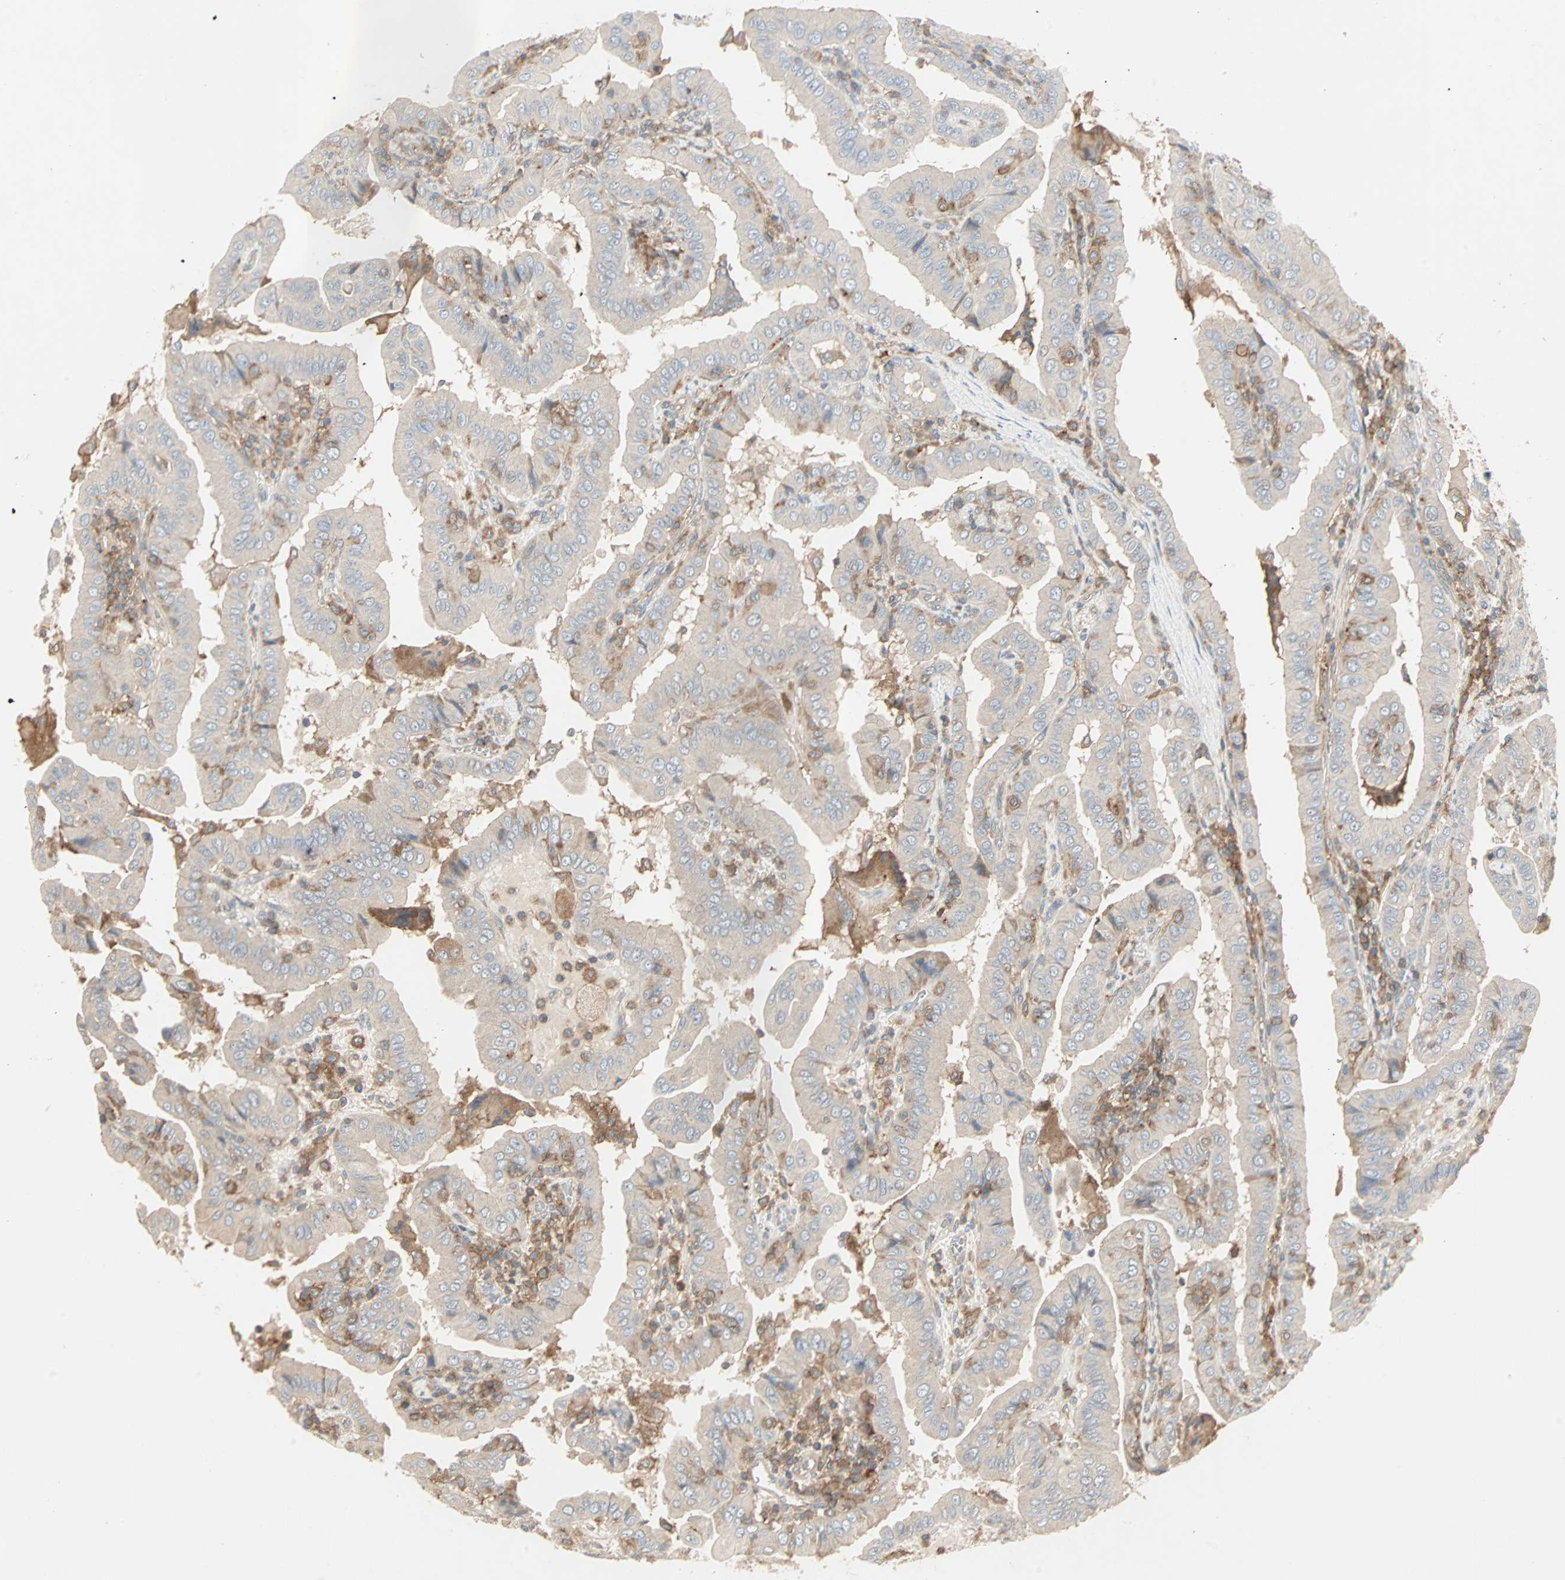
{"staining": {"intensity": "weak", "quantity": "<25%", "location": "cytoplasmic/membranous"}, "tissue": "thyroid cancer", "cell_type": "Tumor cells", "image_type": "cancer", "snomed": [{"axis": "morphology", "description": "Papillary adenocarcinoma, NOS"}, {"axis": "topography", "description": "Thyroid gland"}], "caption": "Immunohistochemistry (IHC) micrograph of neoplastic tissue: thyroid cancer stained with DAB (3,3'-diaminobenzidine) displays no significant protein staining in tumor cells.", "gene": "GNAI2", "patient": {"sex": "male", "age": 33}}